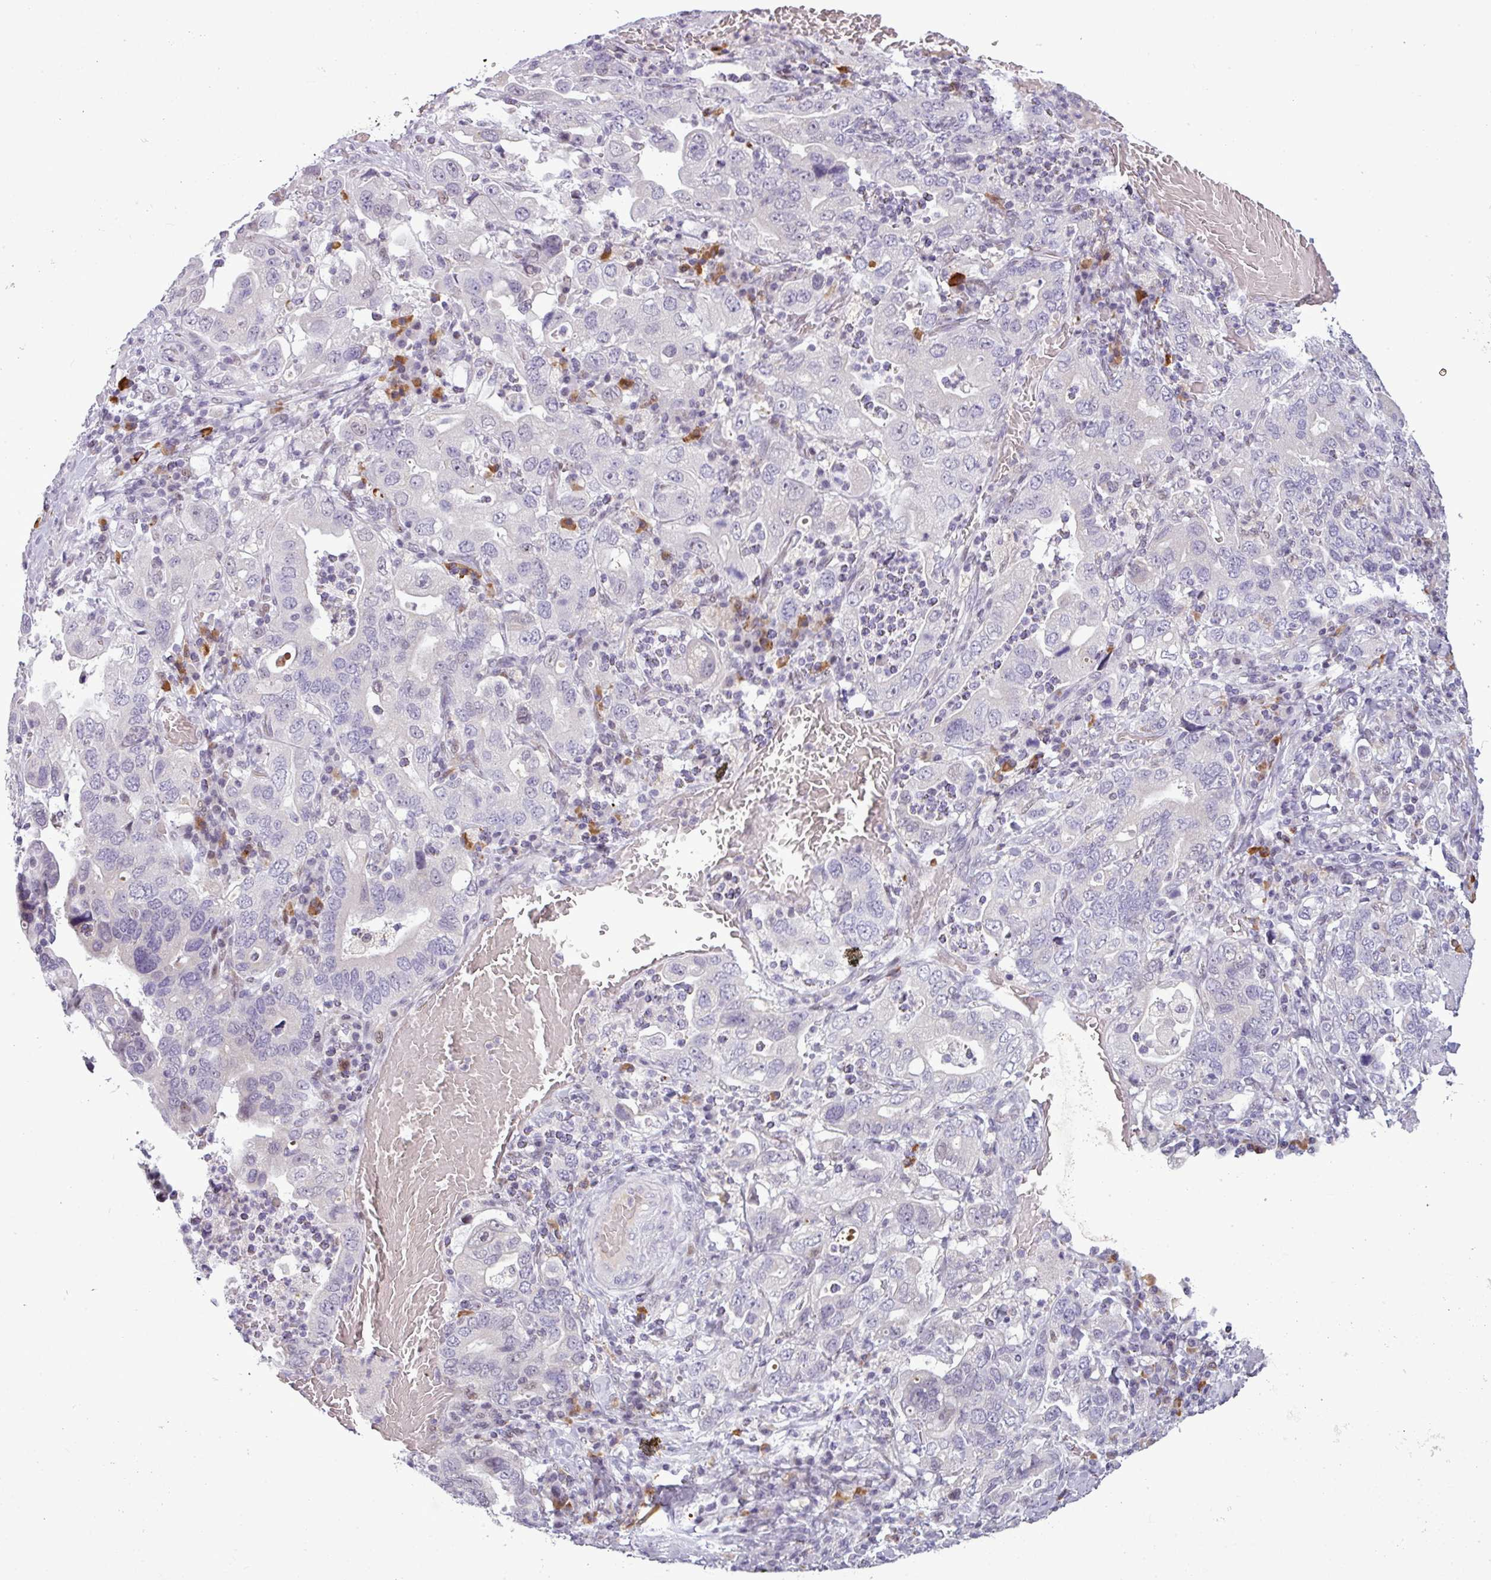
{"staining": {"intensity": "negative", "quantity": "none", "location": "none"}, "tissue": "stomach cancer", "cell_type": "Tumor cells", "image_type": "cancer", "snomed": [{"axis": "morphology", "description": "Adenocarcinoma, NOS"}, {"axis": "topography", "description": "Stomach, upper"}], "caption": "Immunohistochemistry (IHC) photomicrograph of human stomach cancer (adenocarcinoma) stained for a protein (brown), which reveals no staining in tumor cells. (Stains: DAB IHC with hematoxylin counter stain, Microscopy: brightfield microscopy at high magnification).", "gene": "SLC66A2", "patient": {"sex": "male", "age": 62}}